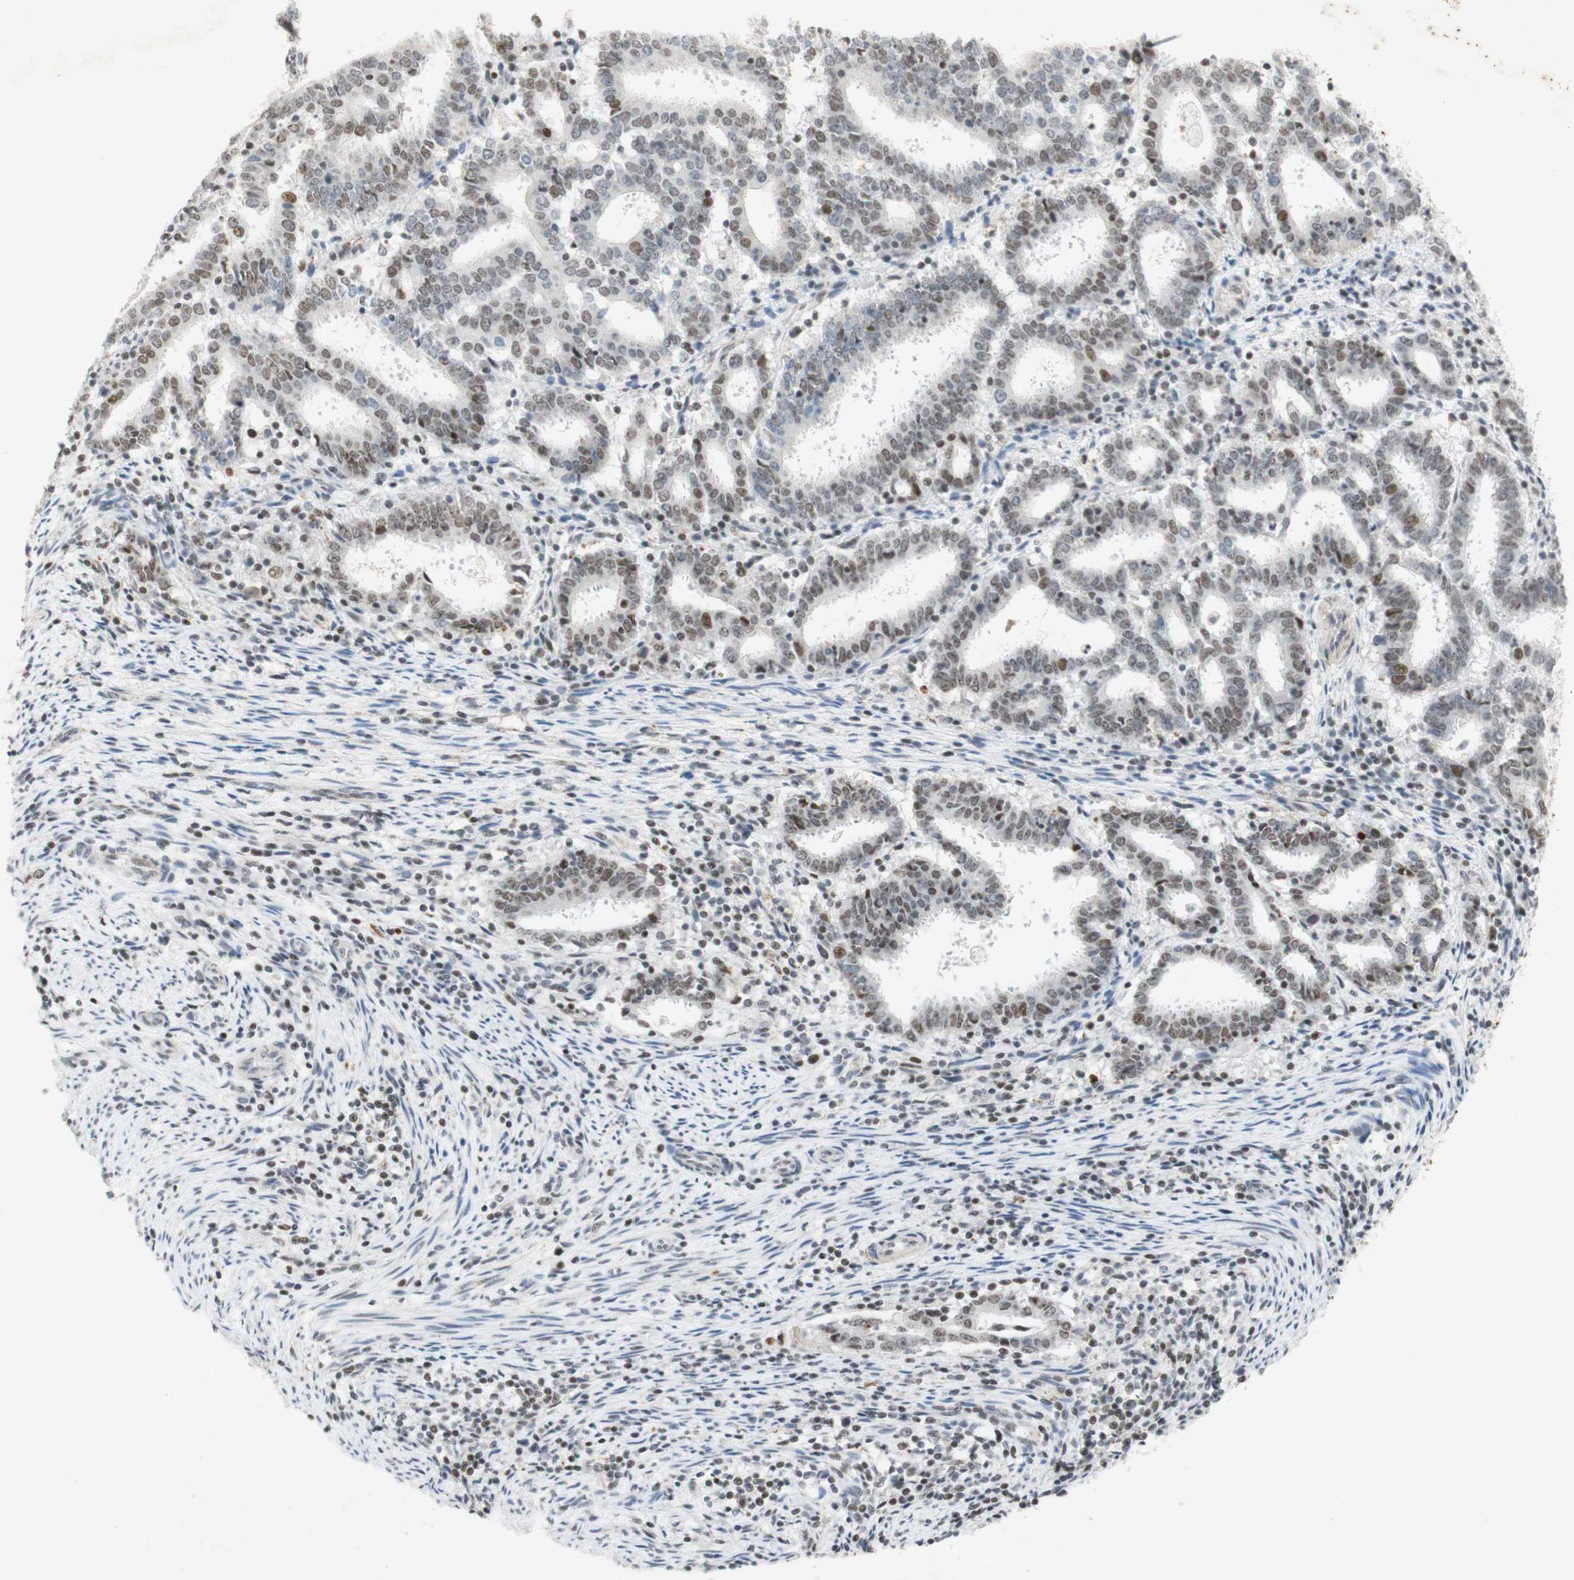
{"staining": {"intensity": "moderate", "quantity": ">75%", "location": "nuclear"}, "tissue": "endometrial cancer", "cell_type": "Tumor cells", "image_type": "cancer", "snomed": [{"axis": "morphology", "description": "Adenocarcinoma, NOS"}, {"axis": "topography", "description": "Uterus"}], "caption": "Immunohistochemical staining of endometrial cancer (adenocarcinoma) demonstrates moderate nuclear protein expression in about >75% of tumor cells.", "gene": "IRF1", "patient": {"sex": "female", "age": 83}}